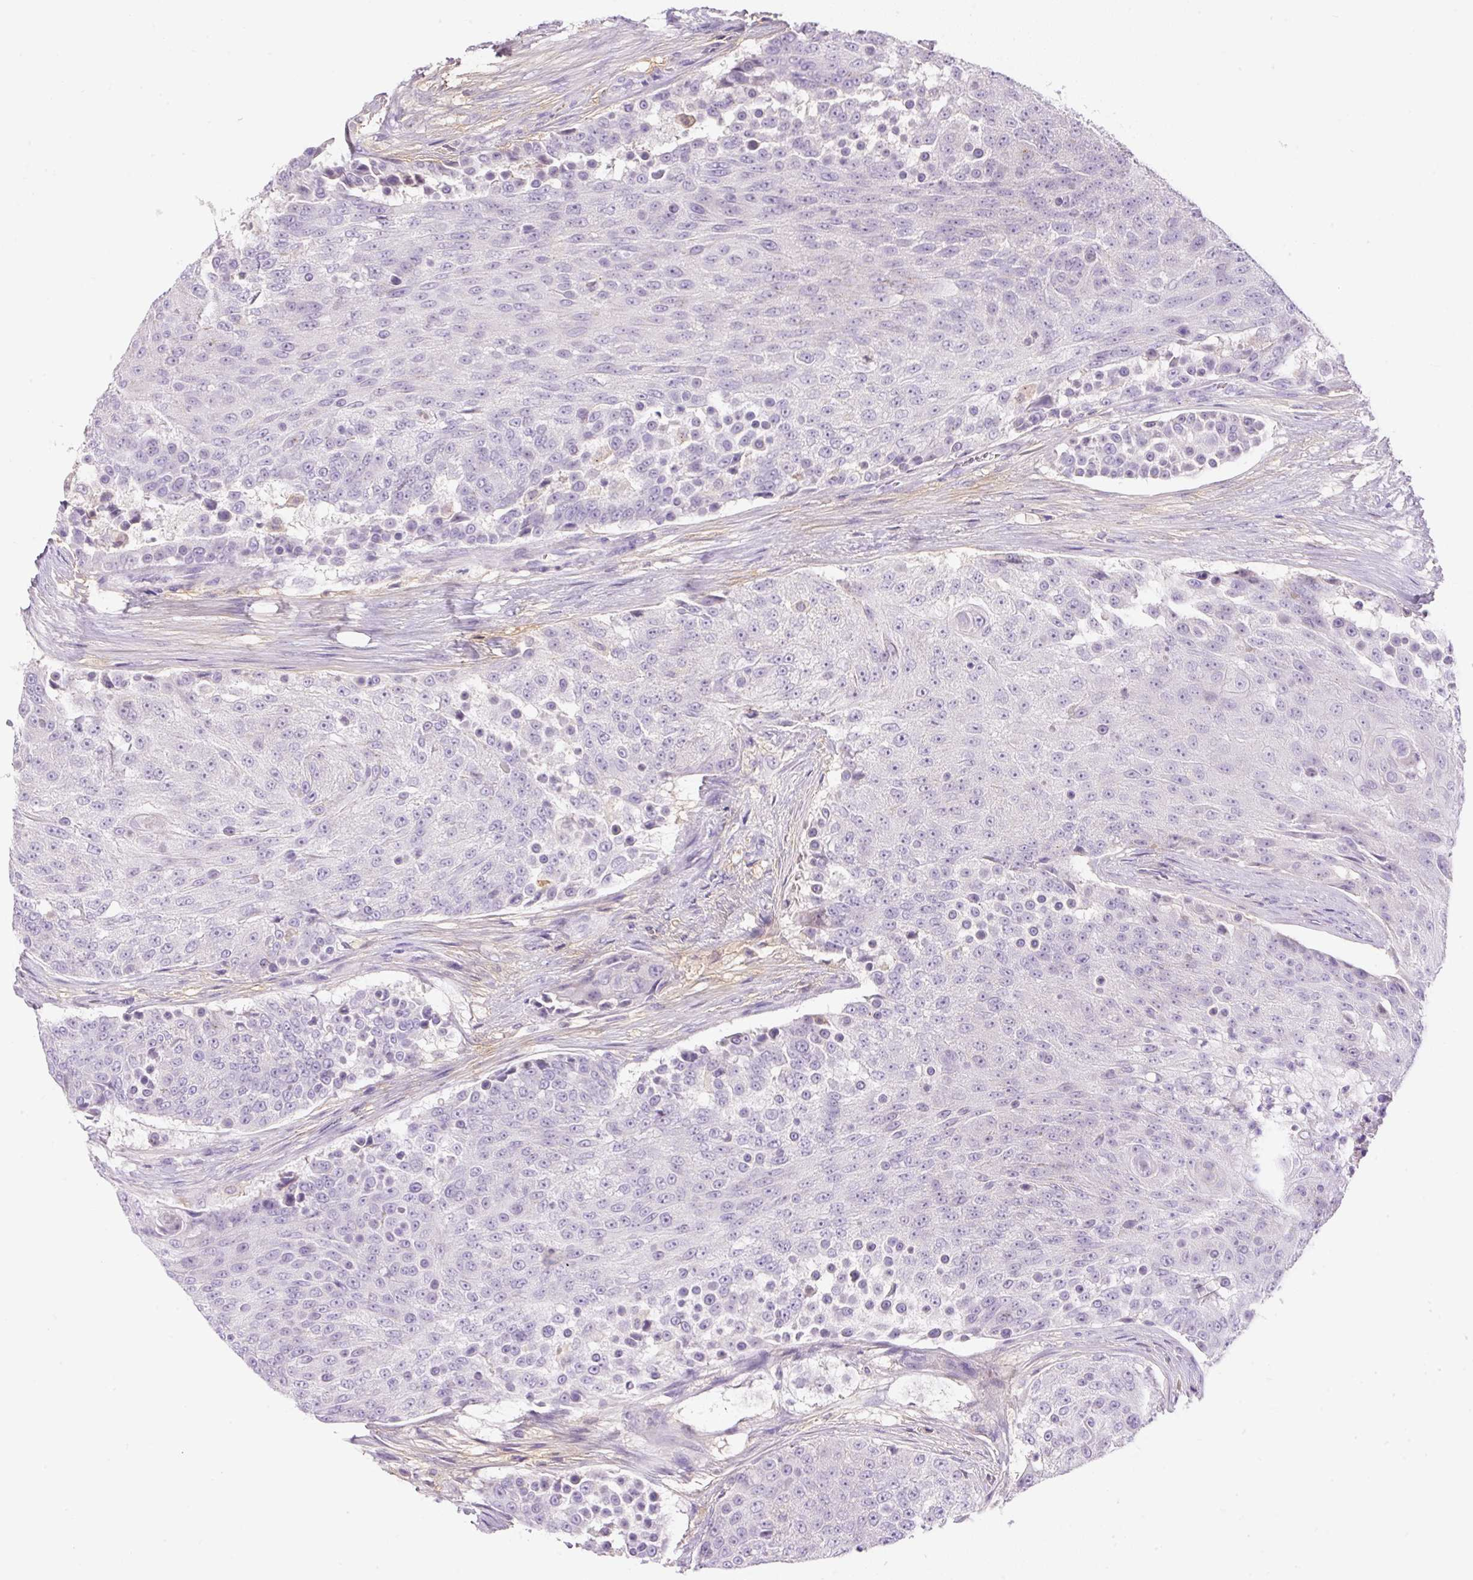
{"staining": {"intensity": "negative", "quantity": "none", "location": "none"}, "tissue": "urothelial cancer", "cell_type": "Tumor cells", "image_type": "cancer", "snomed": [{"axis": "morphology", "description": "Urothelial carcinoma, High grade"}, {"axis": "topography", "description": "Urinary bladder"}], "caption": "Immunohistochemical staining of human urothelial cancer exhibits no significant staining in tumor cells. The staining is performed using DAB brown chromogen with nuclei counter-stained in using hematoxylin.", "gene": "TDRD15", "patient": {"sex": "female", "age": 63}}